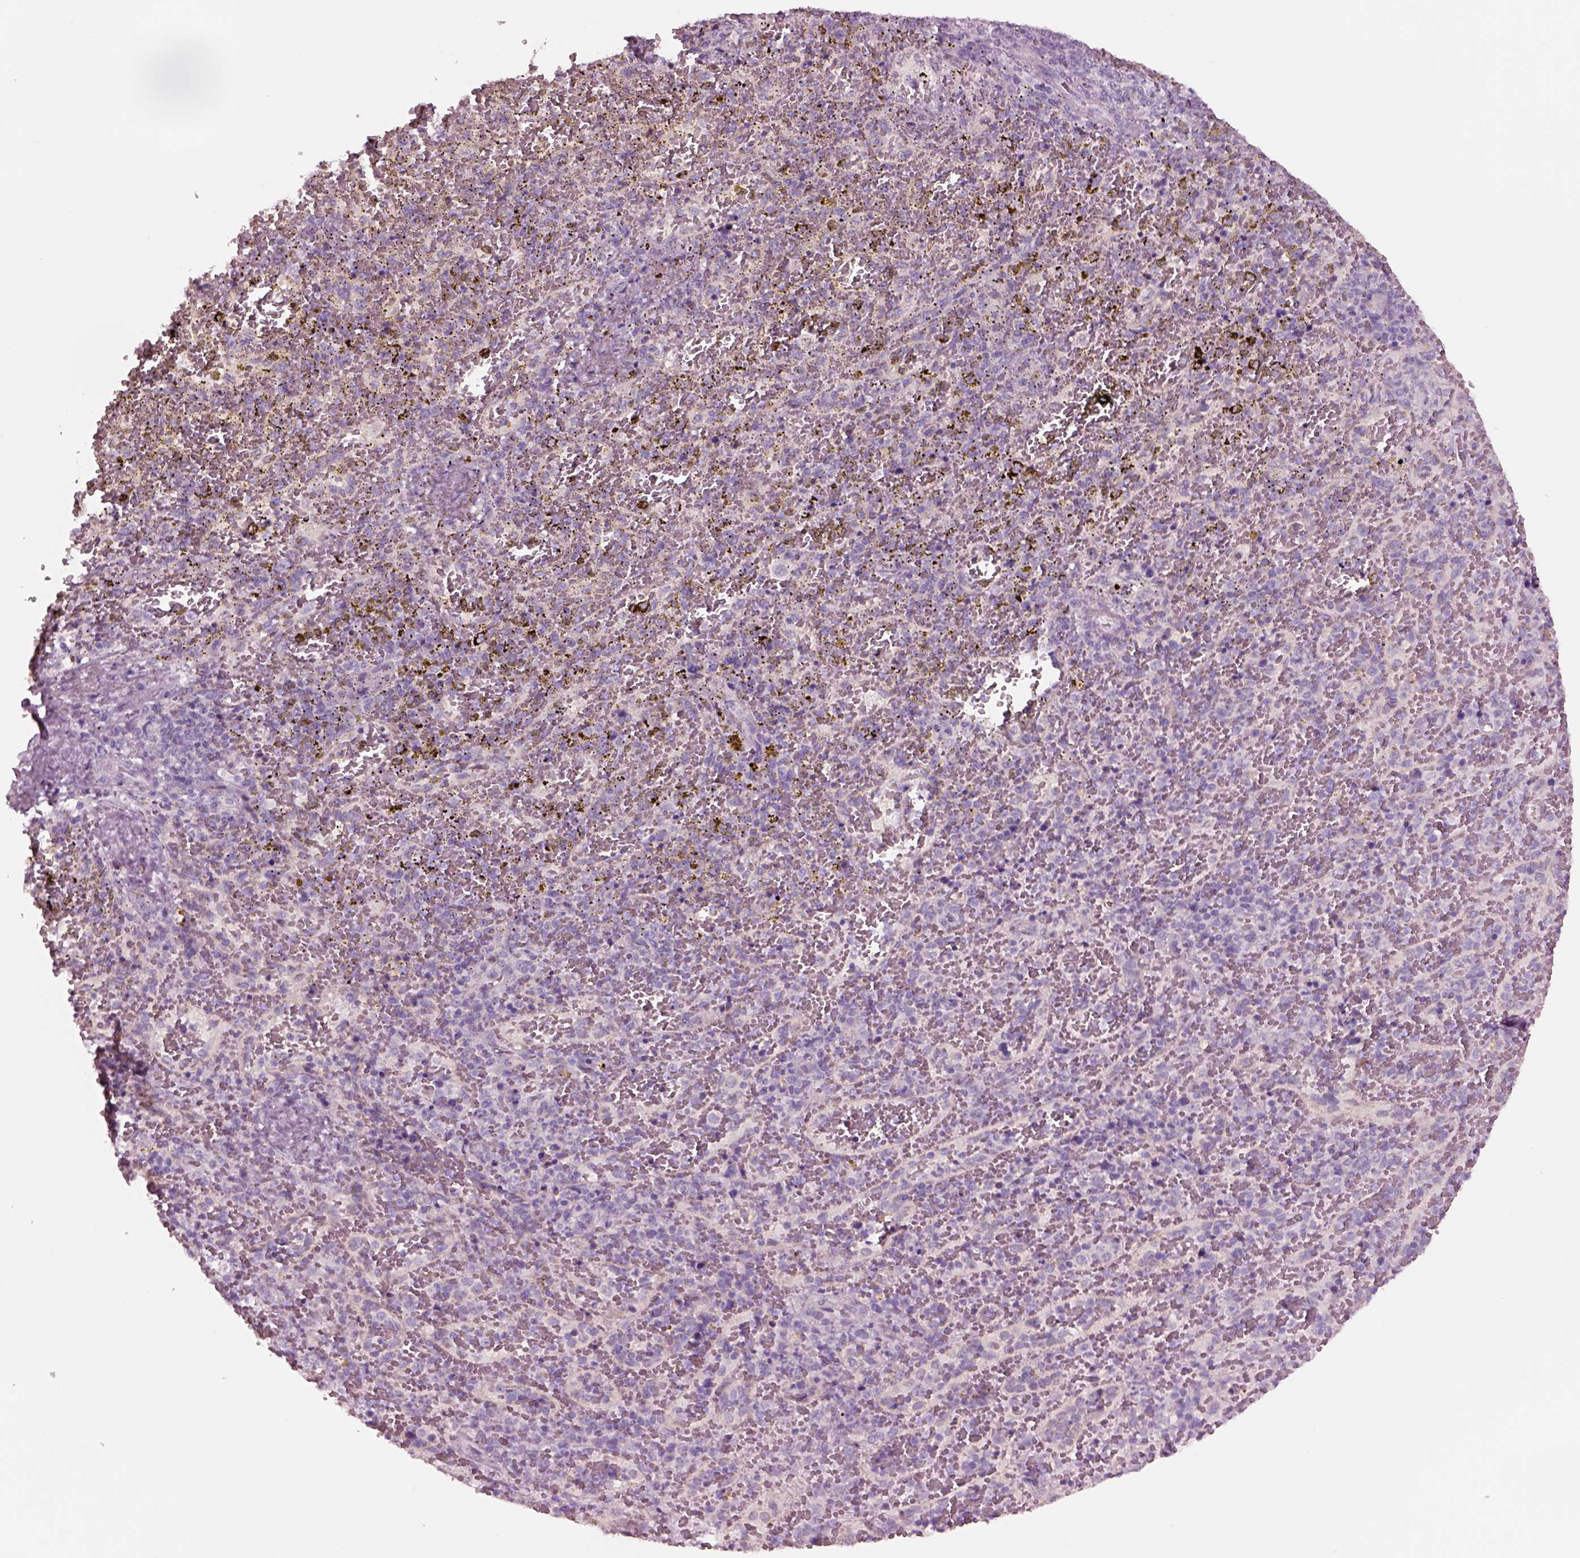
{"staining": {"intensity": "negative", "quantity": "none", "location": "none"}, "tissue": "spleen", "cell_type": "Cells in red pulp", "image_type": "normal", "snomed": [{"axis": "morphology", "description": "Normal tissue, NOS"}, {"axis": "topography", "description": "Spleen"}], "caption": "The IHC image has no significant expression in cells in red pulp of spleen. (Stains: DAB (3,3'-diaminobenzidine) IHC with hematoxylin counter stain, Microscopy: brightfield microscopy at high magnification).", "gene": "NMRK2", "patient": {"sex": "female", "age": 50}}